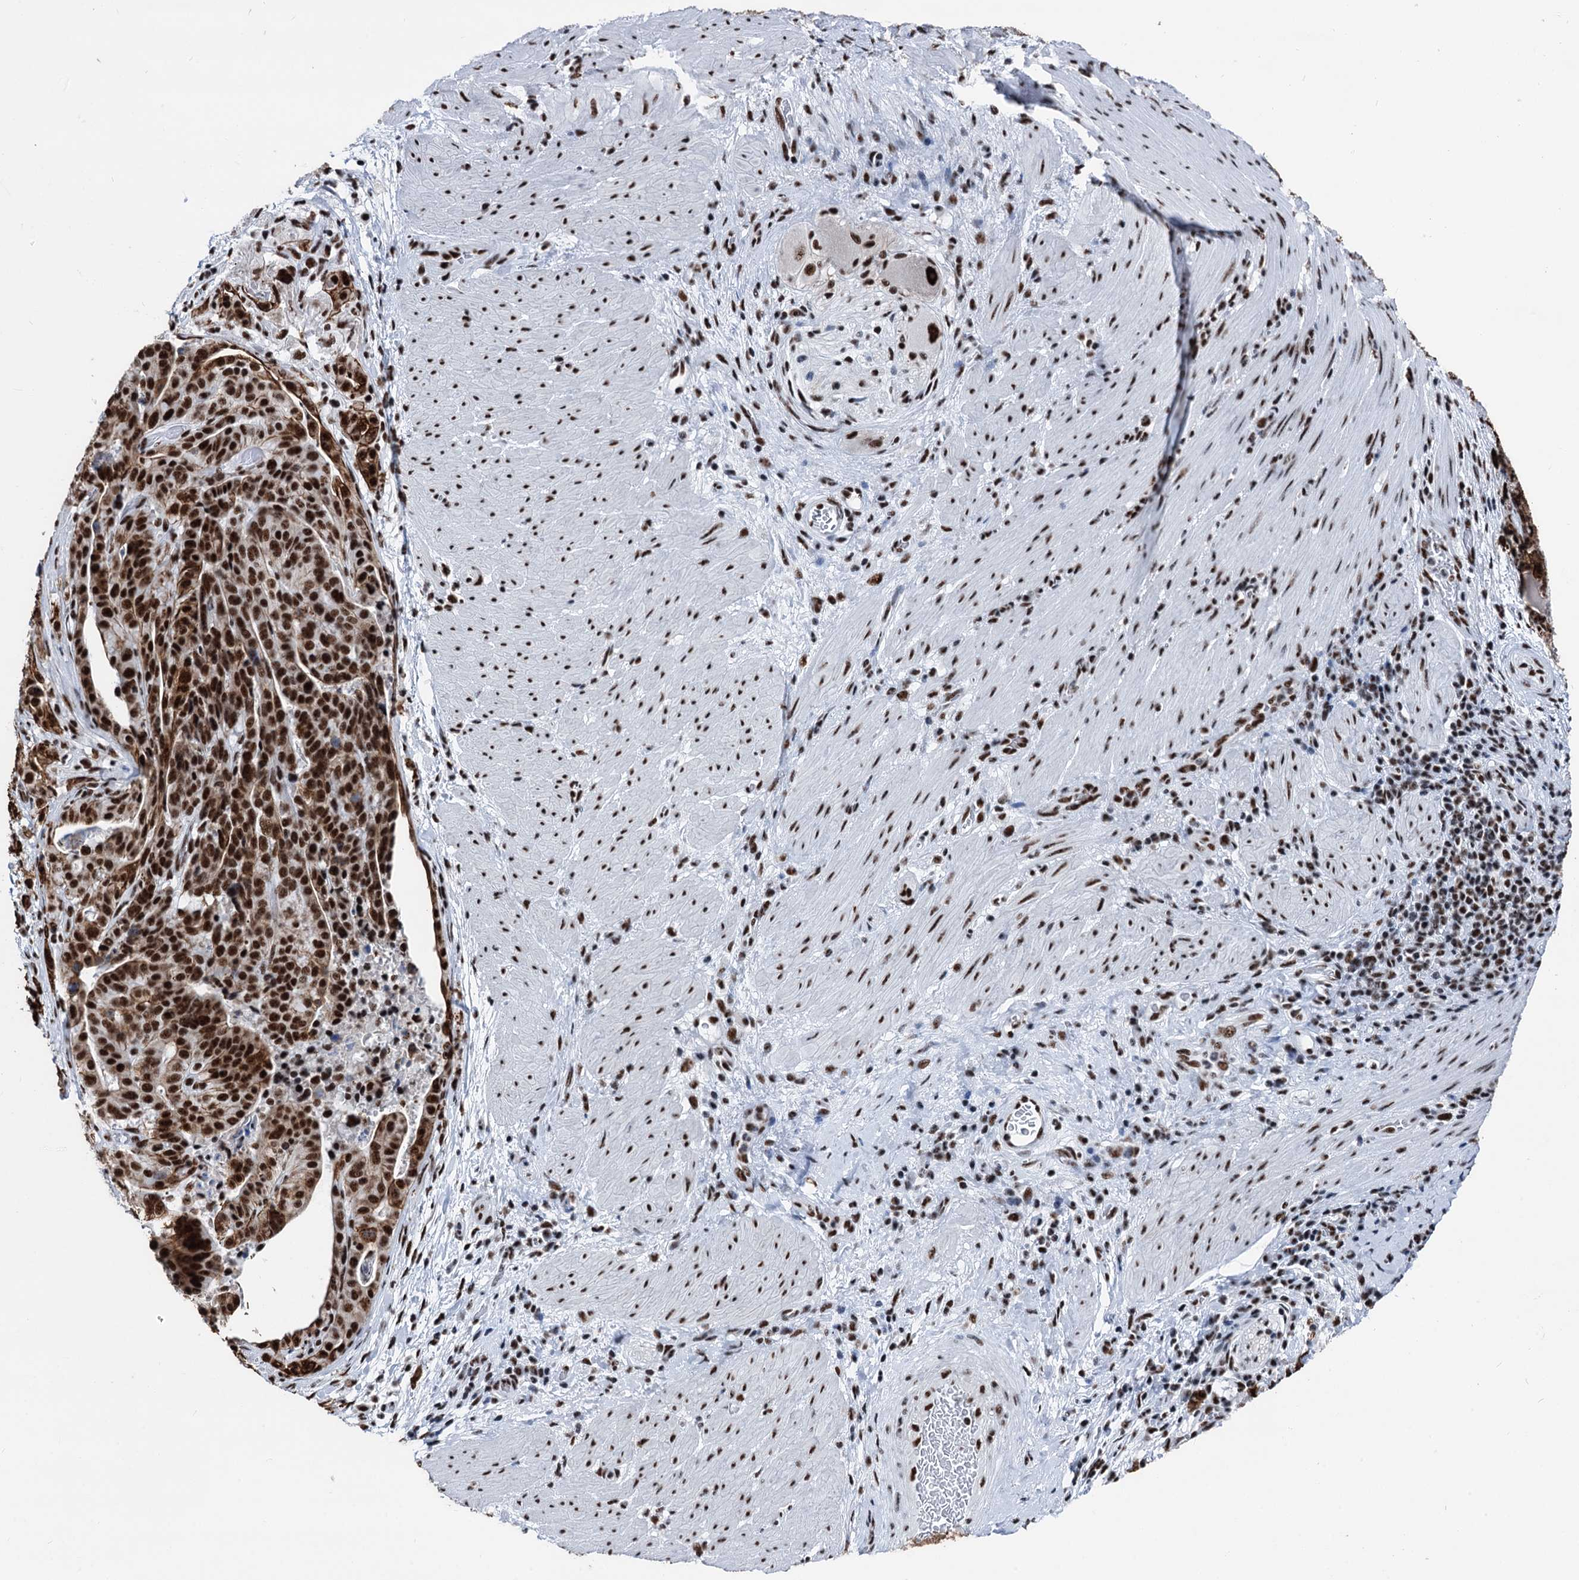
{"staining": {"intensity": "strong", "quantity": ">75%", "location": "nuclear"}, "tissue": "stomach cancer", "cell_type": "Tumor cells", "image_type": "cancer", "snomed": [{"axis": "morphology", "description": "Adenocarcinoma, NOS"}, {"axis": "topography", "description": "Stomach"}], "caption": "There is high levels of strong nuclear expression in tumor cells of adenocarcinoma (stomach), as demonstrated by immunohistochemical staining (brown color).", "gene": "DDX23", "patient": {"sex": "male", "age": 48}}